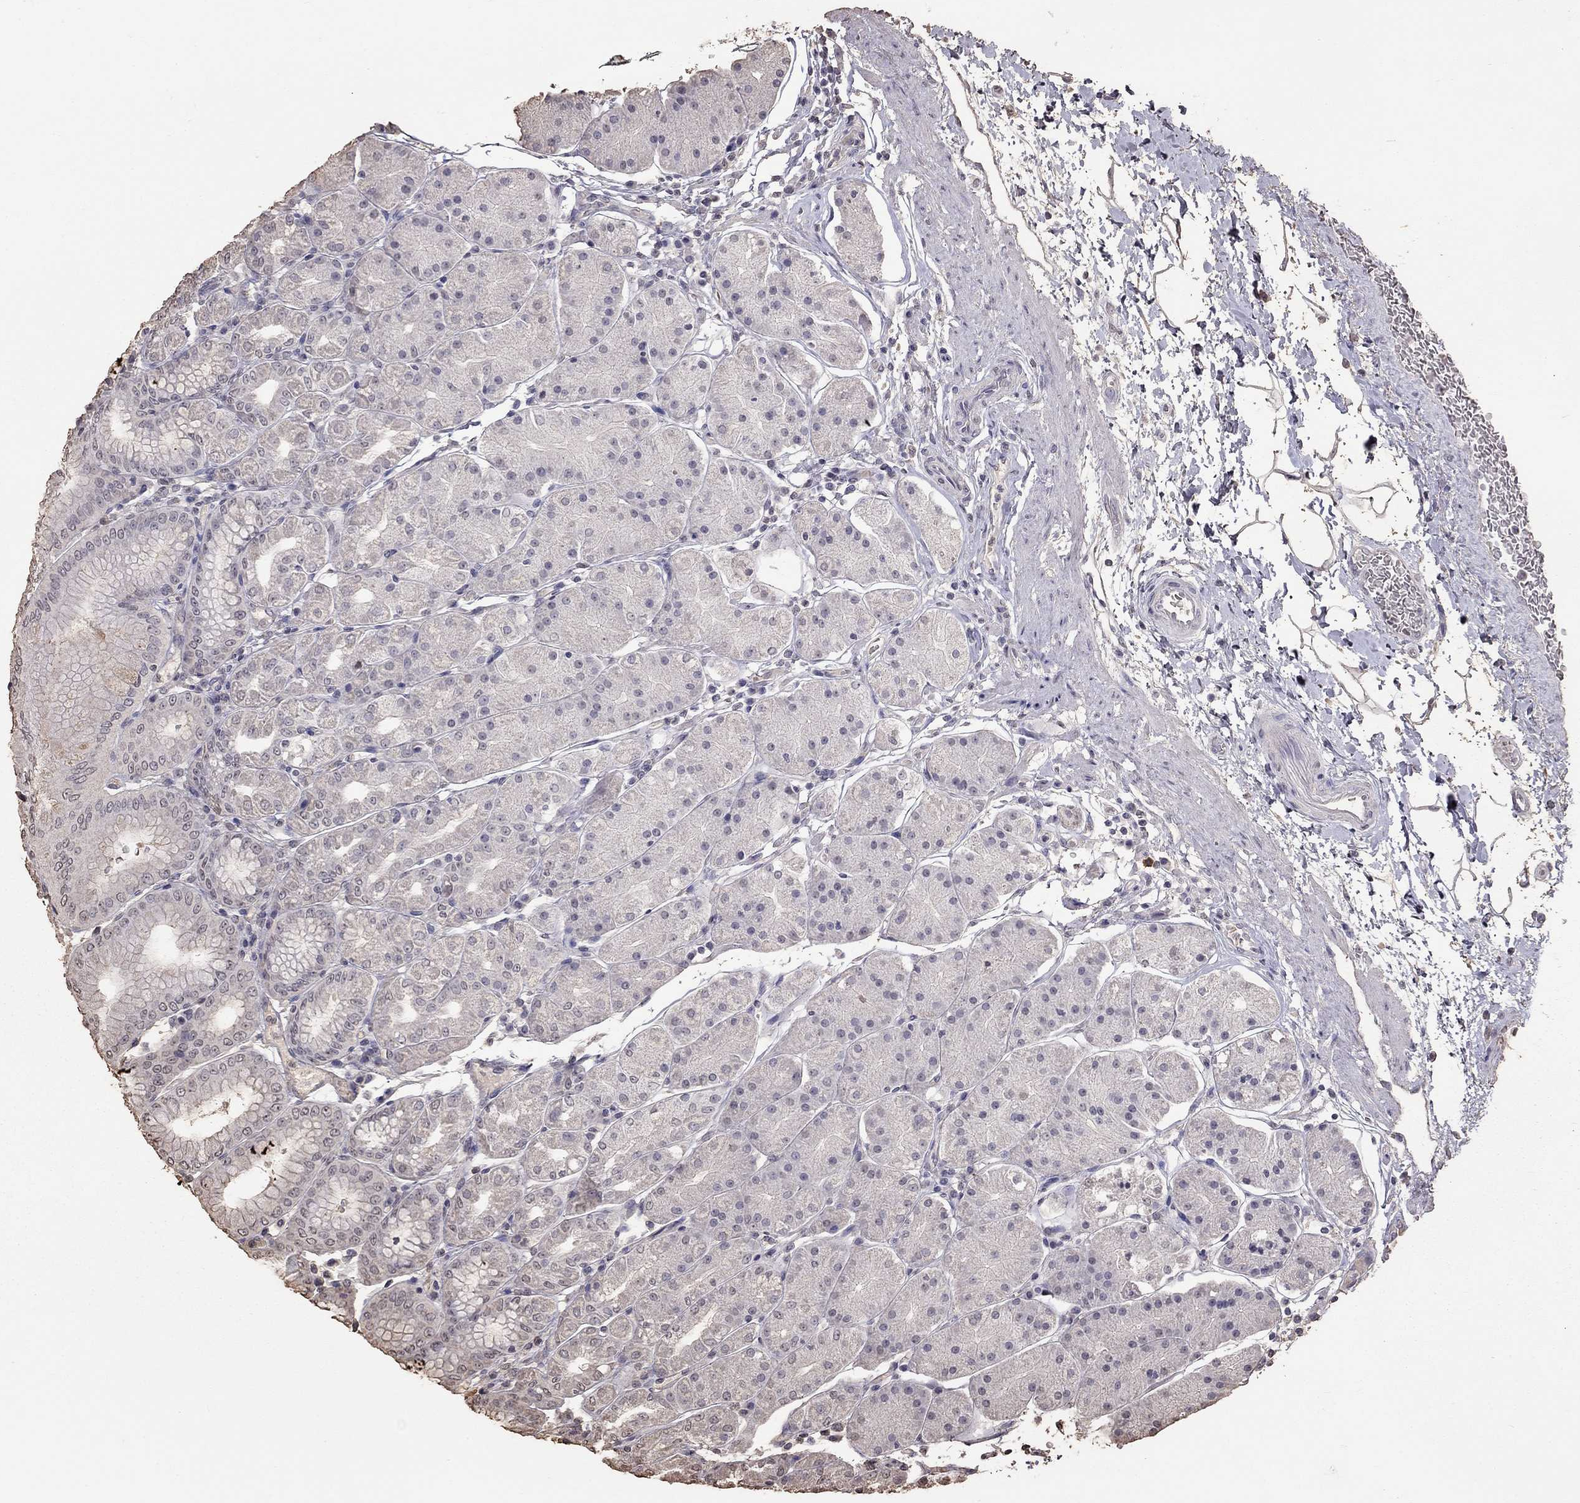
{"staining": {"intensity": "negative", "quantity": "none", "location": "none"}, "tissue": "stomach", "cell_type": "Glandular cells", "image_type": "normal", "snomed": [{"axis": "morphology", "description": "Normal tissue, NOS"}, {"axis": "topography", "description": "Stomach"}], "caption": "A micrograph of stomach stained for a protein reveals no brown staining in glandular cells. (DAB IHC visualized using brightfield microscopy, high magnification).", "gene": "SUN3", "patient": {"sex": "male", "age": 54}}